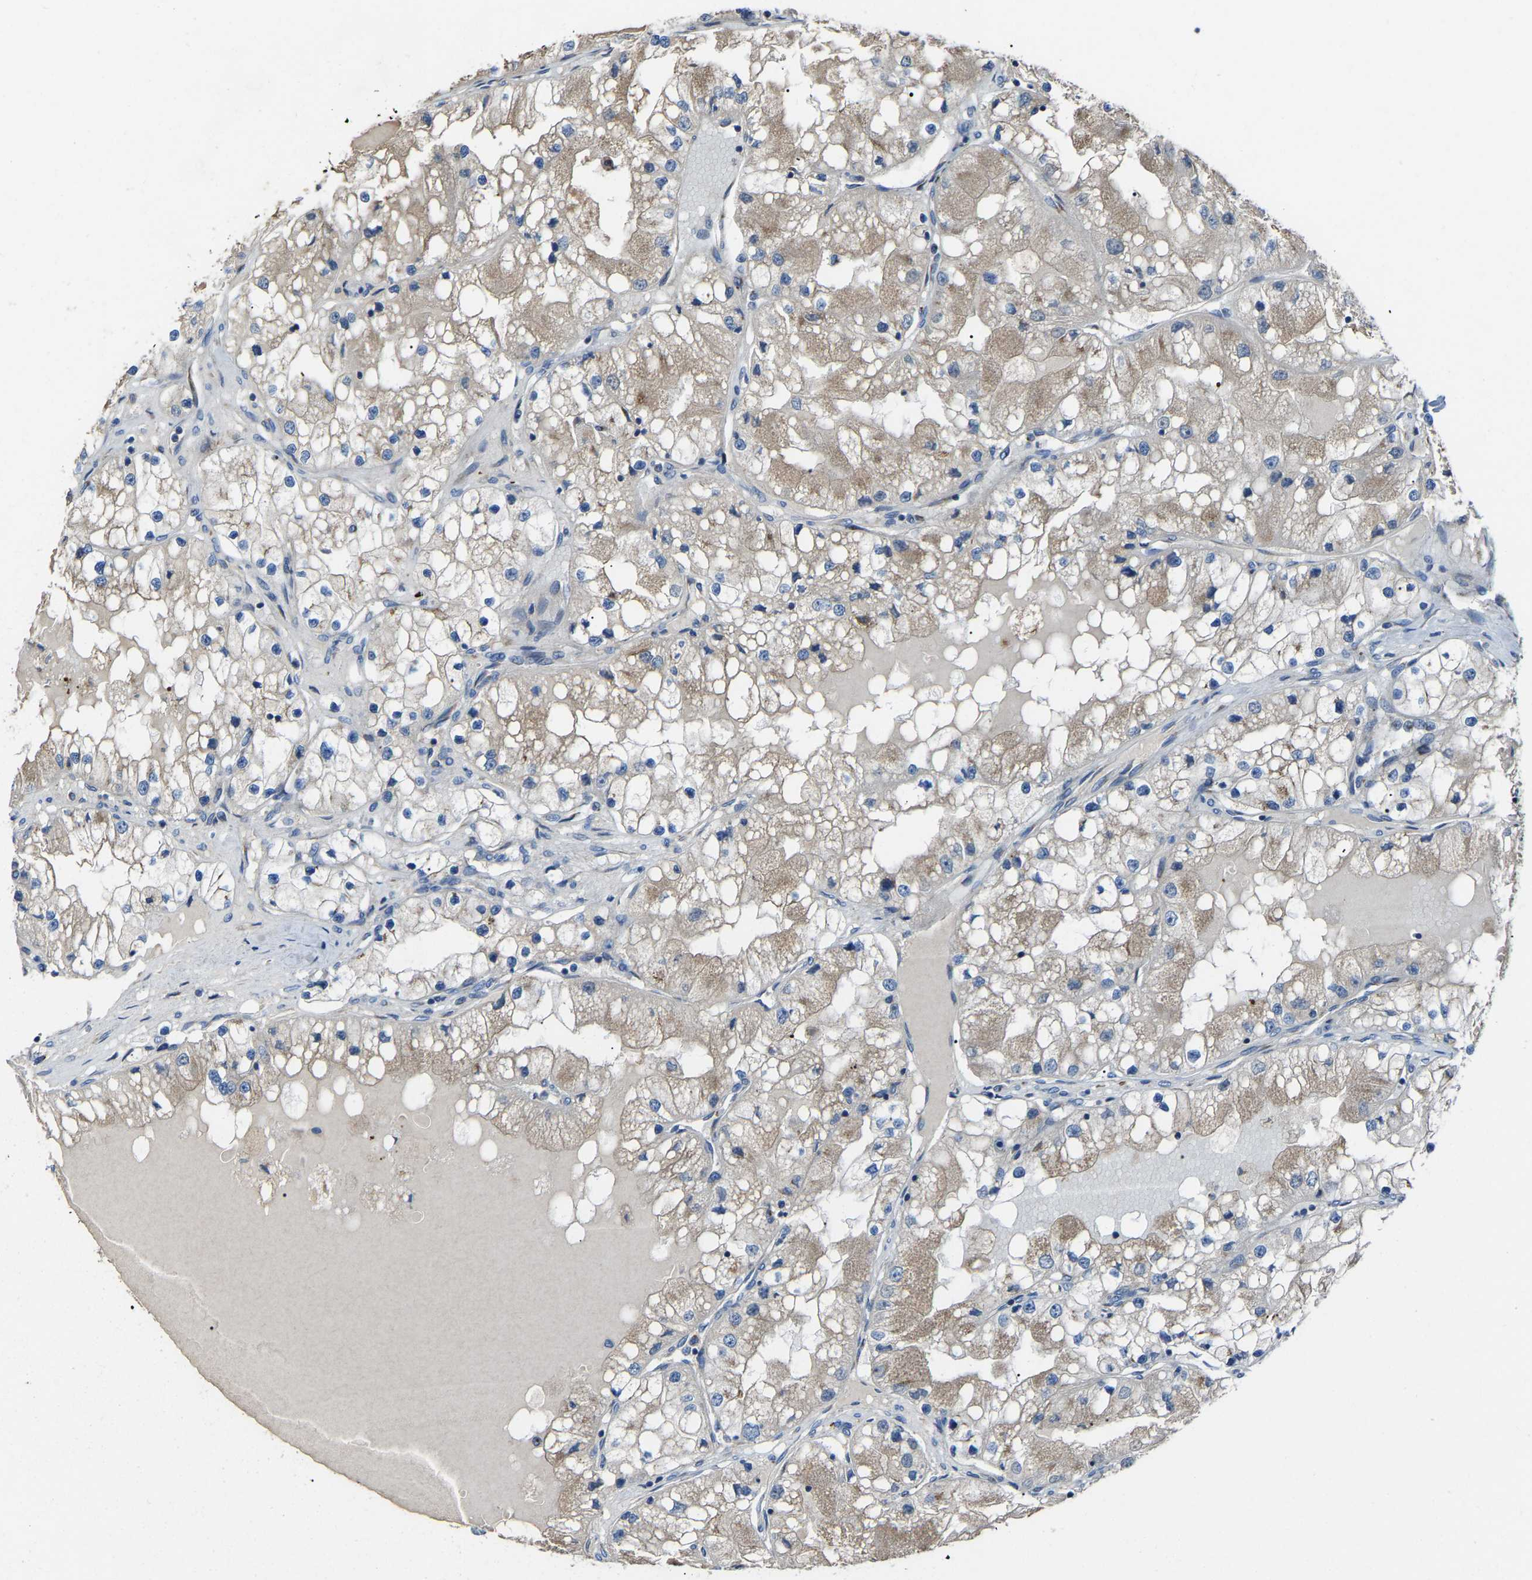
{"staining": {"intensity": "weak", "quantity": ">75%", "location": "cytoplasmic/membranous"}, "tissue": "renal cancer", "cell_type": "Tumor cells", "image_type": "cancer", "snomed": [{"axis": "morphology", "description": "Adenocarcinoma, NOS"}, {"axis": "topography", "description": "Kidney"}], "caption": "Renal adenocarcinoma stained for a protein (brown) displays weak cytoplasmic/membranous positive expression in approximately >75% of tumor cells.", "gene": "CANT1", "patient": {"sex": "male", "age": 68}}